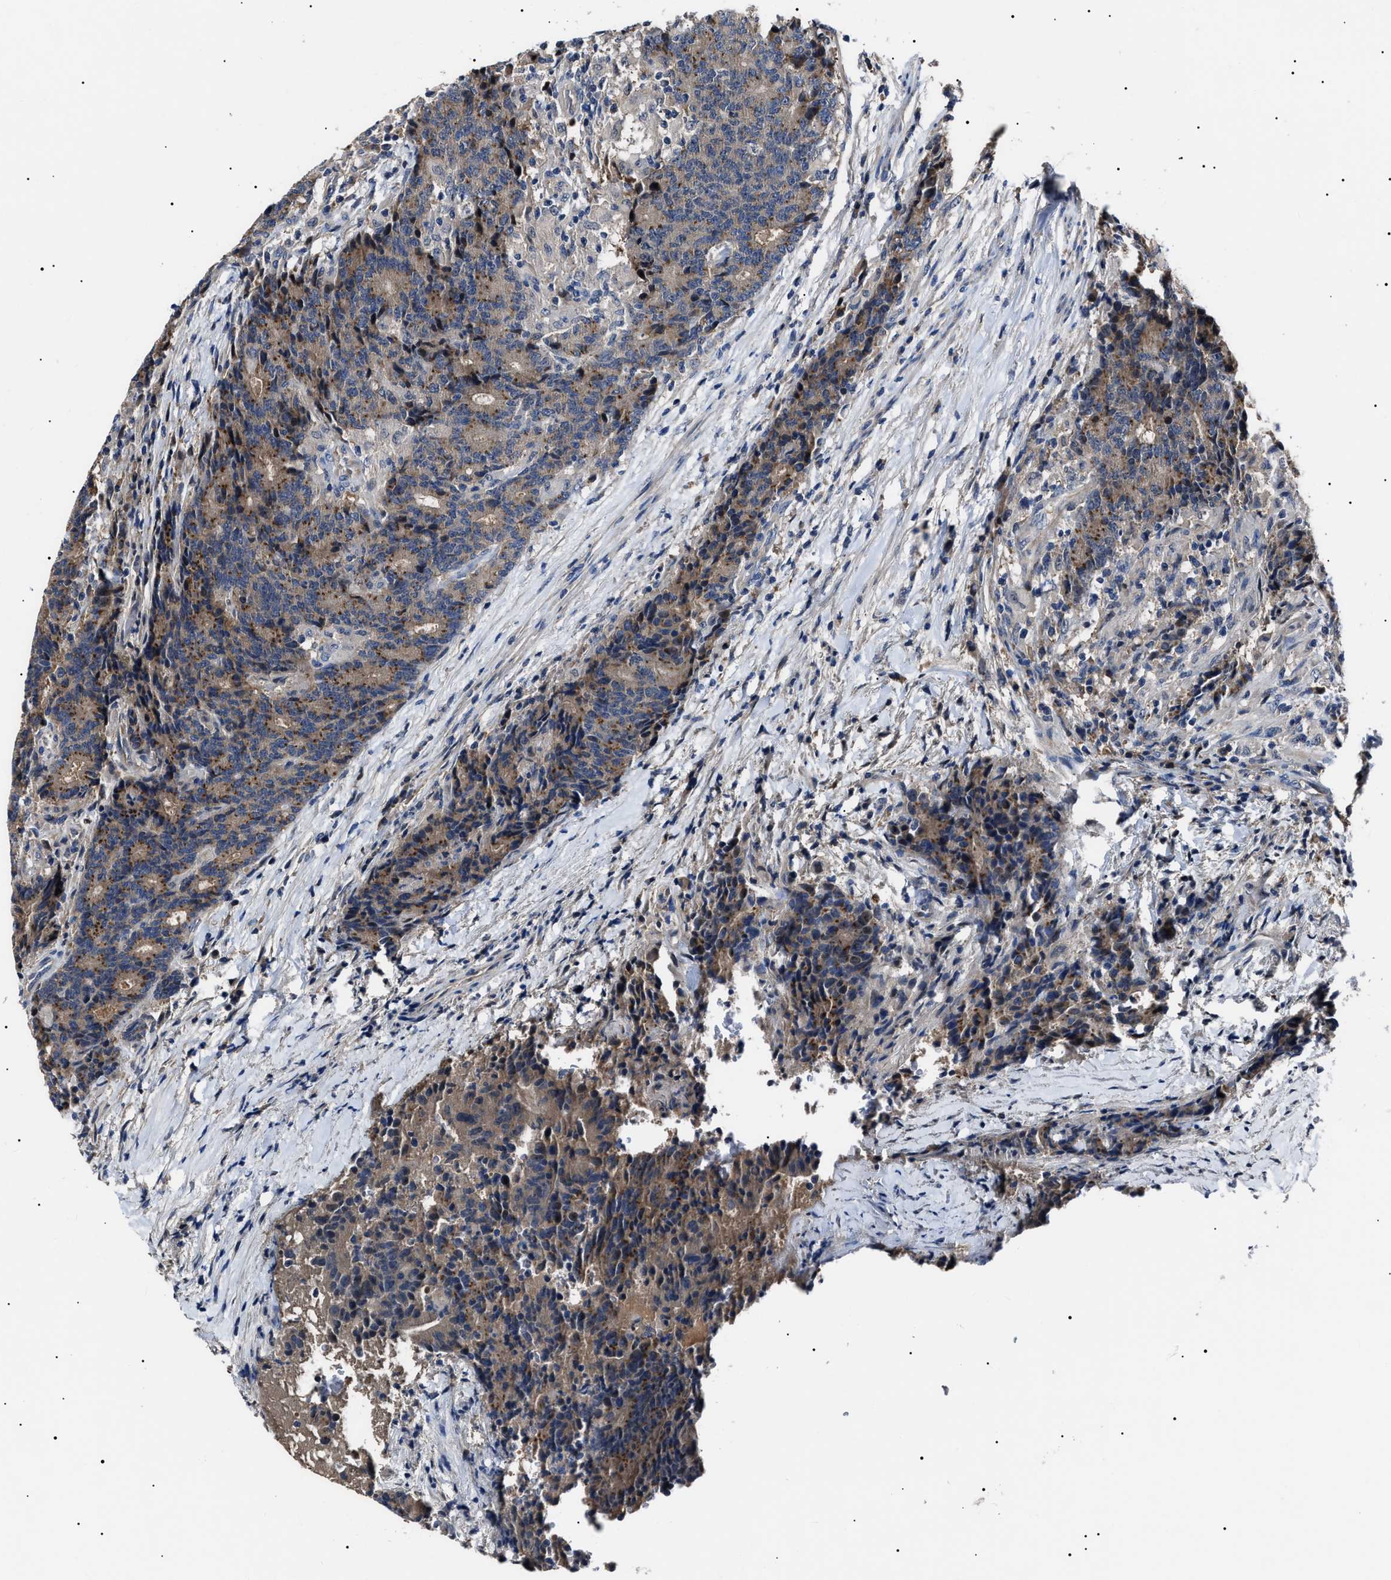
{"staining": {"intensity": "moderate", "quantity": "25%-75%", "location": "cytoplasmic/membranous"}, "tissue": "colorectal cancer", "cell_type": "Tumor cells", "image_type": "cancer", "snomed": [{"axis": "morphology", "description": "Normal tissue, NOS"}, {"axis": "morphology", "description": "Adenocarcinoma, NOS"}, {"axis": "topography", "description": "Colon"}], "caption": "Immunohistochemical staining of human adenocarcinoma (colorectal) demonstrates medium levels of moderate cytoplasmic/membranous expression in approximately 25%-75% of tumor cells.", "gene": "IFT81", "patient": {"sex": "female", "age": 75}}